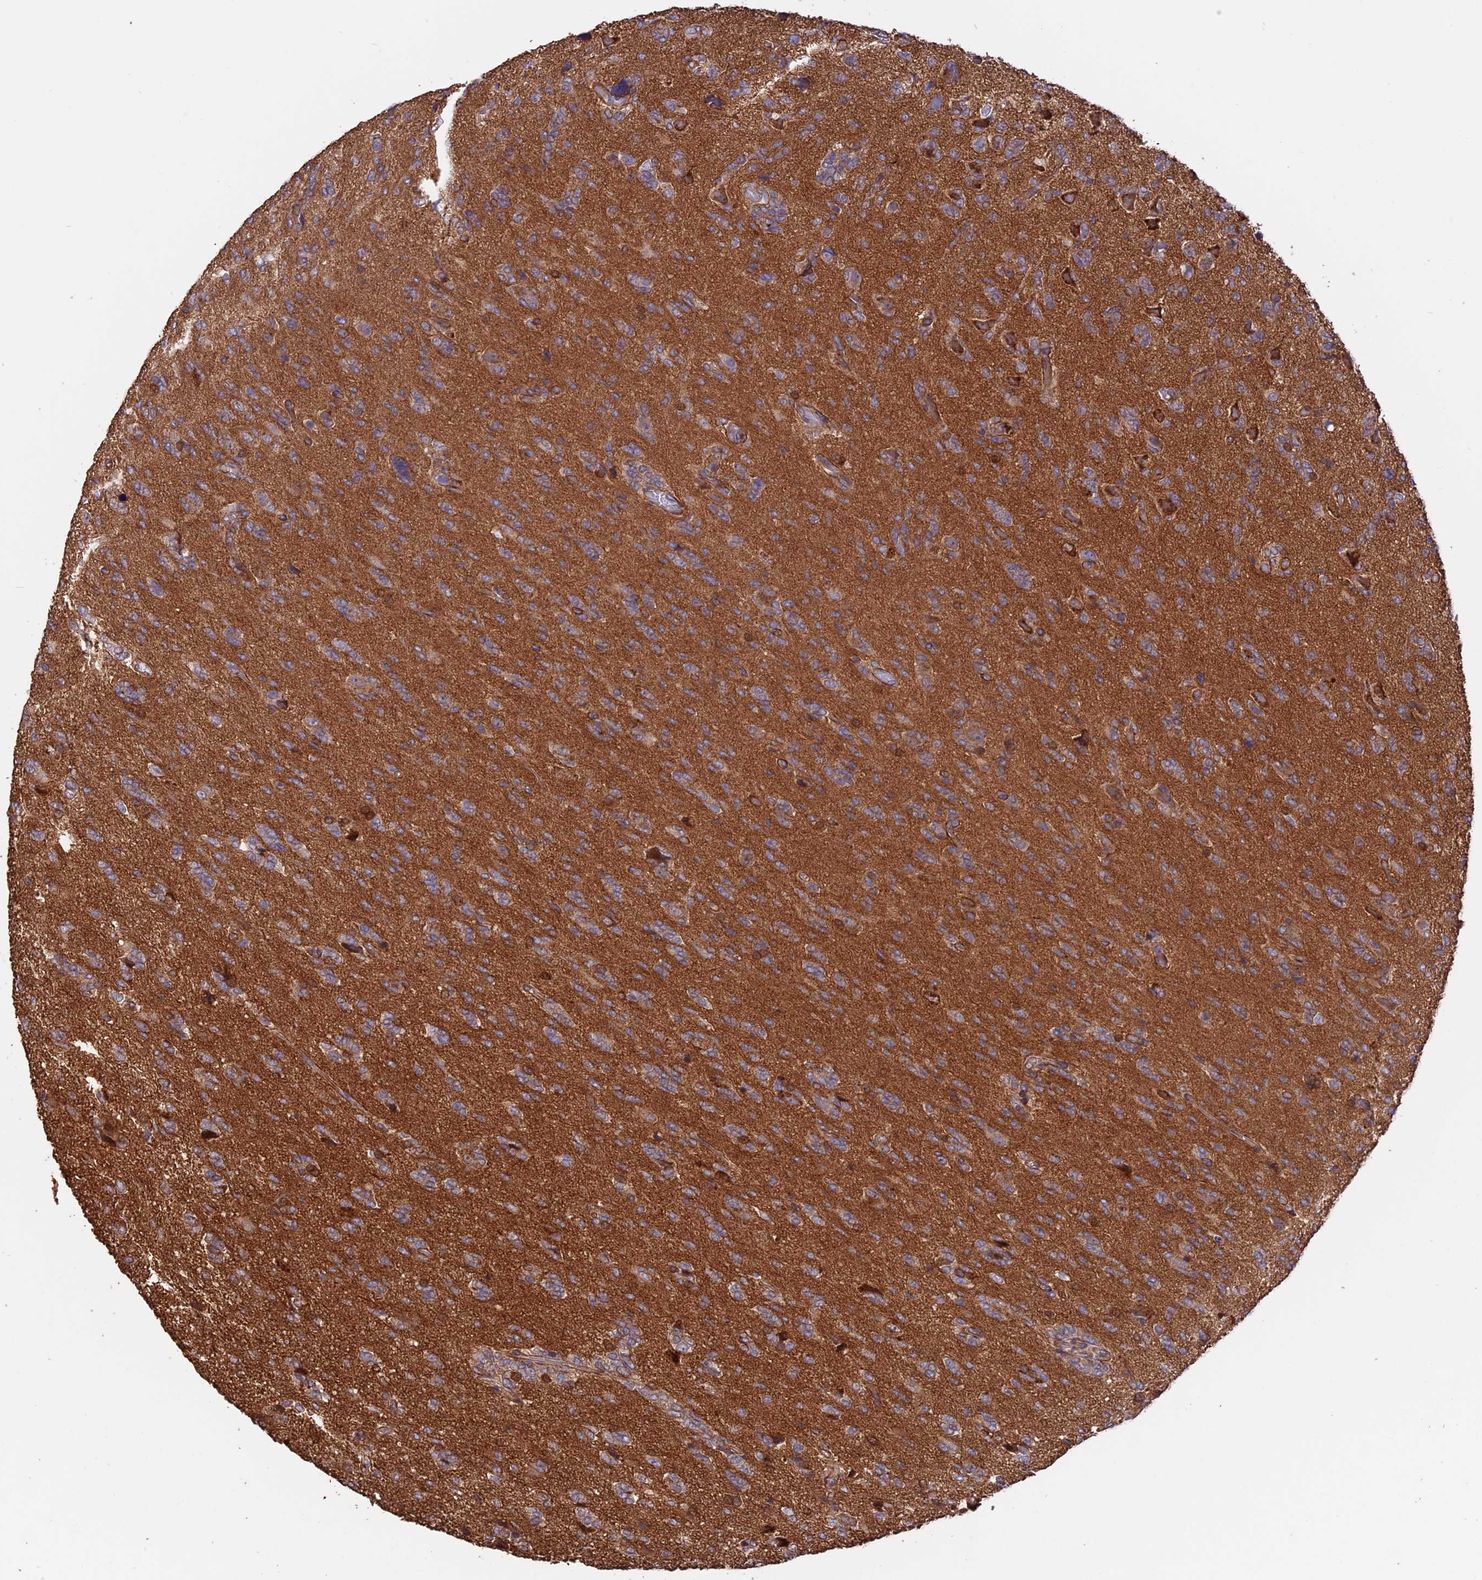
{"staining": {"intensity": "moderate", "quantity": "<25%", "location": "cytoplasmic/membranous"}, "tissue": "glioma", "cell_type": "Tumor cells", "image_type": "cancer", "snomed": [{"axis": "morphology", "description": "Glioma, malignant, High grade"}, {"axis": "topography", "description": "Brain"}], "caption": "IHC of high-grade glioma (malignant) exhibits low levels of moderate cytoplasmic/membranous expression in about <25% of tumor cells.", "gene": "RASAL1", "patient": {"sex": "female", "age": 59}}